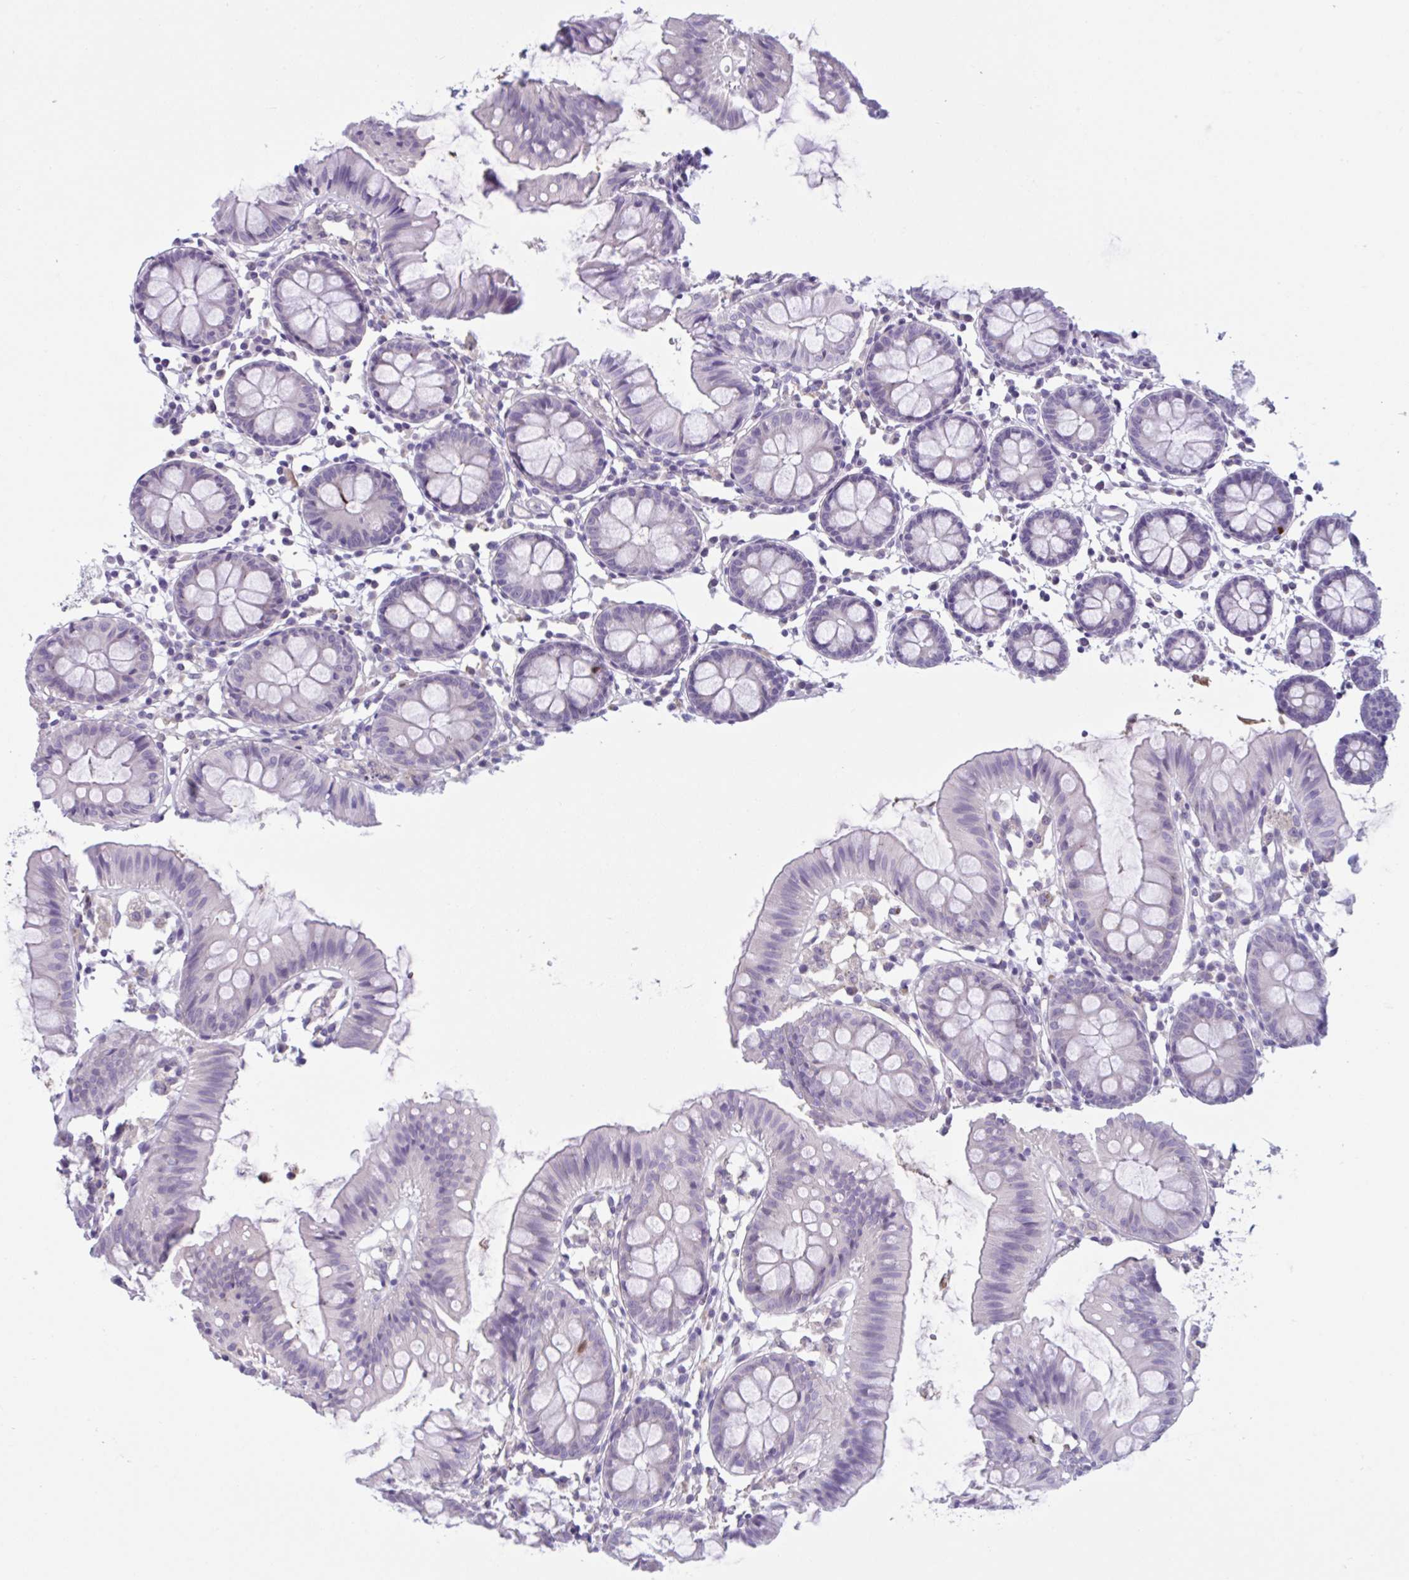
{"staining": {"intensity": "negative", "quantity": "none", "location": "none"}, "tissue": "colon", "cell_type": "Endothelial cells", "image_type": "normal", "snomed": [{"axis": "morphology", "description": "Normal tissue, NOS"}, {"axis": "topography", "description": "Colon"}], "caption": "DAB (3,3'-diaminobenzidine) immunohistochemical staining of normal colon demonstrates no significant expression in endothelial cells.", "gene": "WNT9B", "patient": {"sex": "female", "age": 84}}